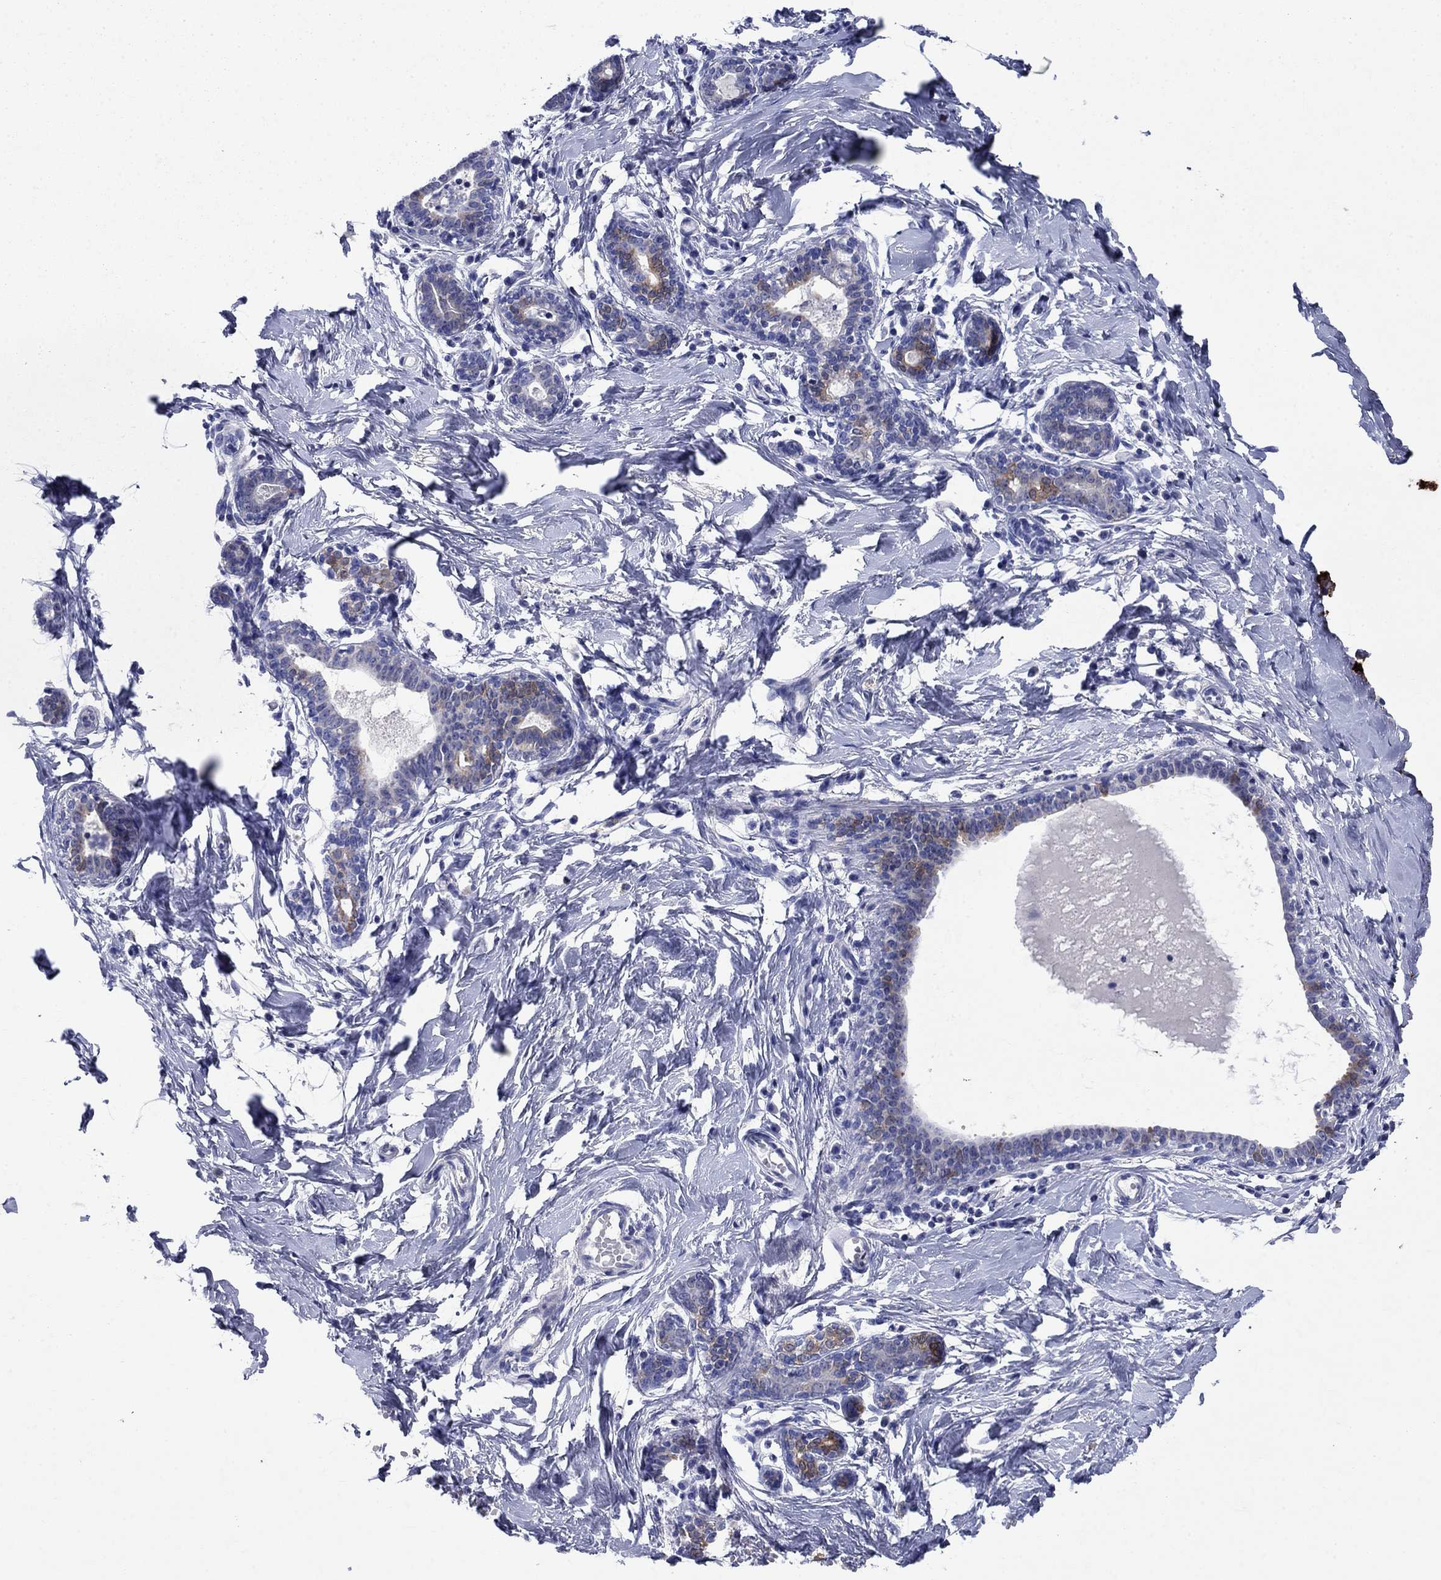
{"staining": {"intensity": "negative", "quantity": "none", "location": "none"}, "tissue": "breast", "cell_type": "Adipocytes", "image_type": "normal", "snomed": [{"axis": "morphology", "description": "Normal tissue, NOS"}, {"axis": "topography", "description": "Breast"}], "caption": "IHC micrograph of benign breast: breast stained with DAB (3,3'-diaminobenzidine) shows no significant protein positivity in adipocytes.", "gene": "SULT2B1", "patient": {"sex": "female", "age": 37}}